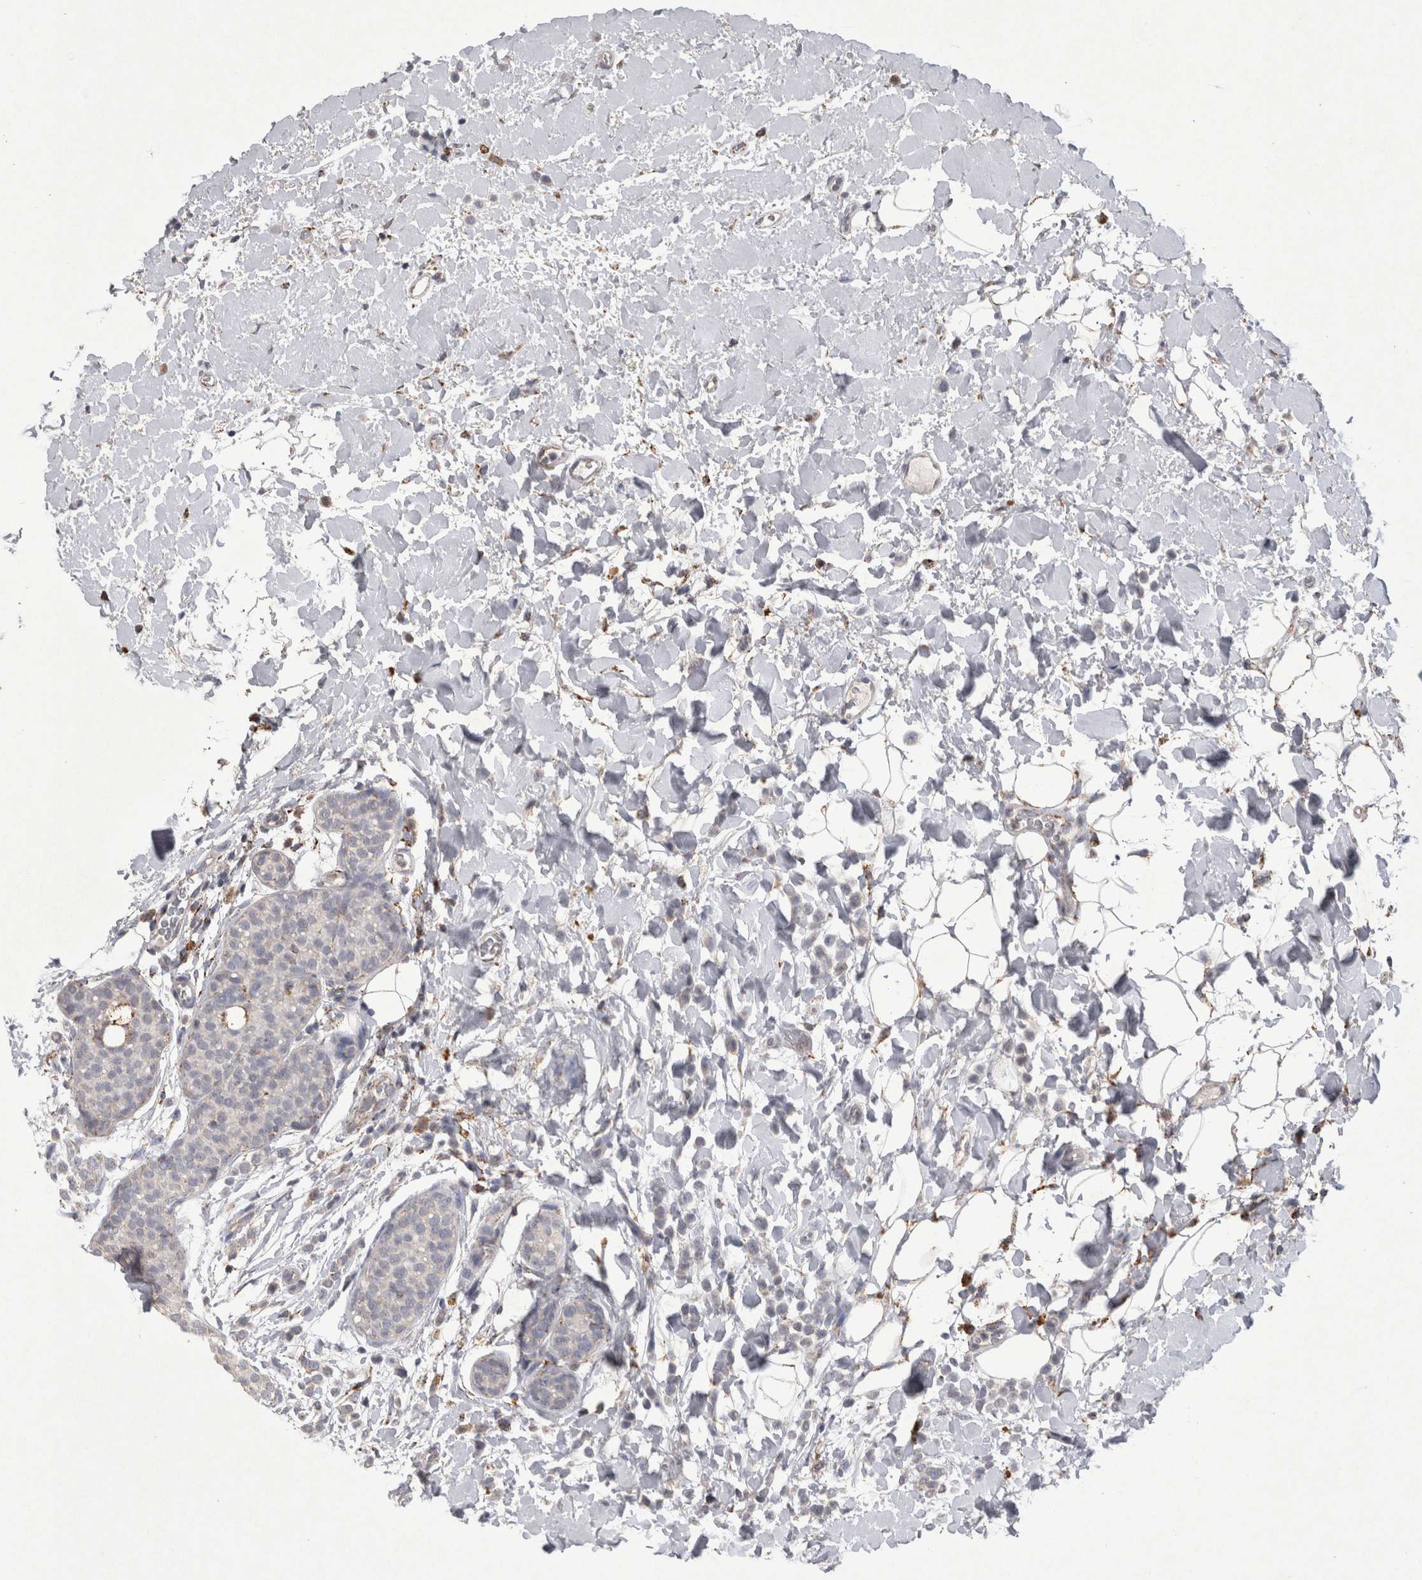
{"staining": {"intensity": "negative", "quantity": "none", "location": "none"}, "tissue": "breast cancer", "cell_type": "Tumor cells", "image_type": "cancer", "snomed": [{"axis": "morphology", "description": "Normal tissue, NOS"}, {"axis": "morphology", "description": "Lobular carcinoma"}, {"axis": "topography", "description": "Breast"}], "caption": "Protein analysis of breast cancer (lobular carcinoma) exhibits no significant staining in tumor cells.", "gene": "DKK3", "patient": {"sex": "female", "age": 50}}